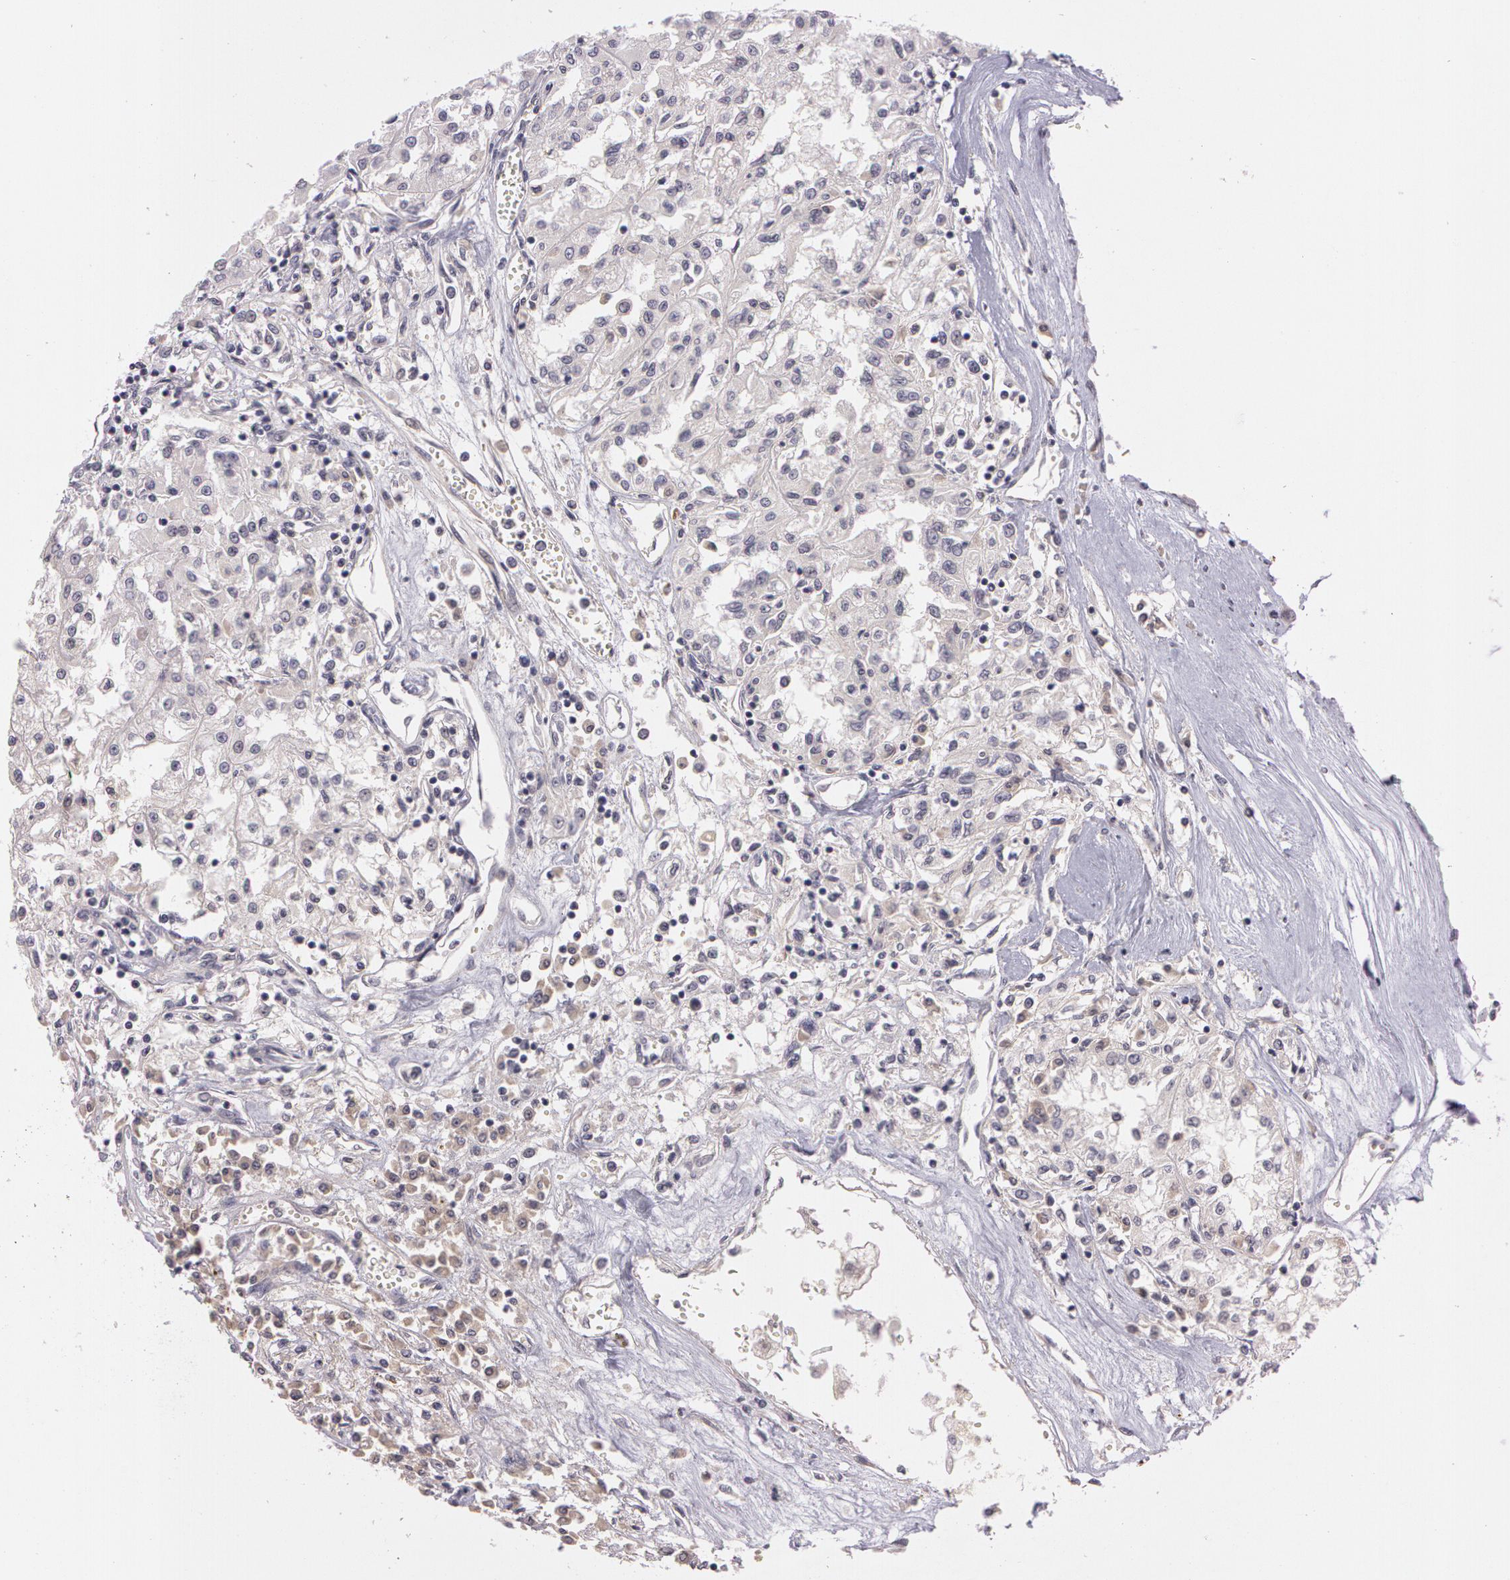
{"staining": {"intensity": "weak", "quantity": "<25%", "location": "cytoplasmic/membranous"}, "tissue": "renal cancer", "cell_type": "Tumor cells", "image_type": "cancer", "snomed": [{"axis": "morphology", "description": "Adenocarcinoma, NOS"}, {"axis": "topography", "description": "Kidney"}], "caption": "Human renal cancer stained for a protein using immunohistochemistry exhibits no positivity in tumor cells.", "gene": "MXRA5", "patient": {"sex": "male", "age": 78}}